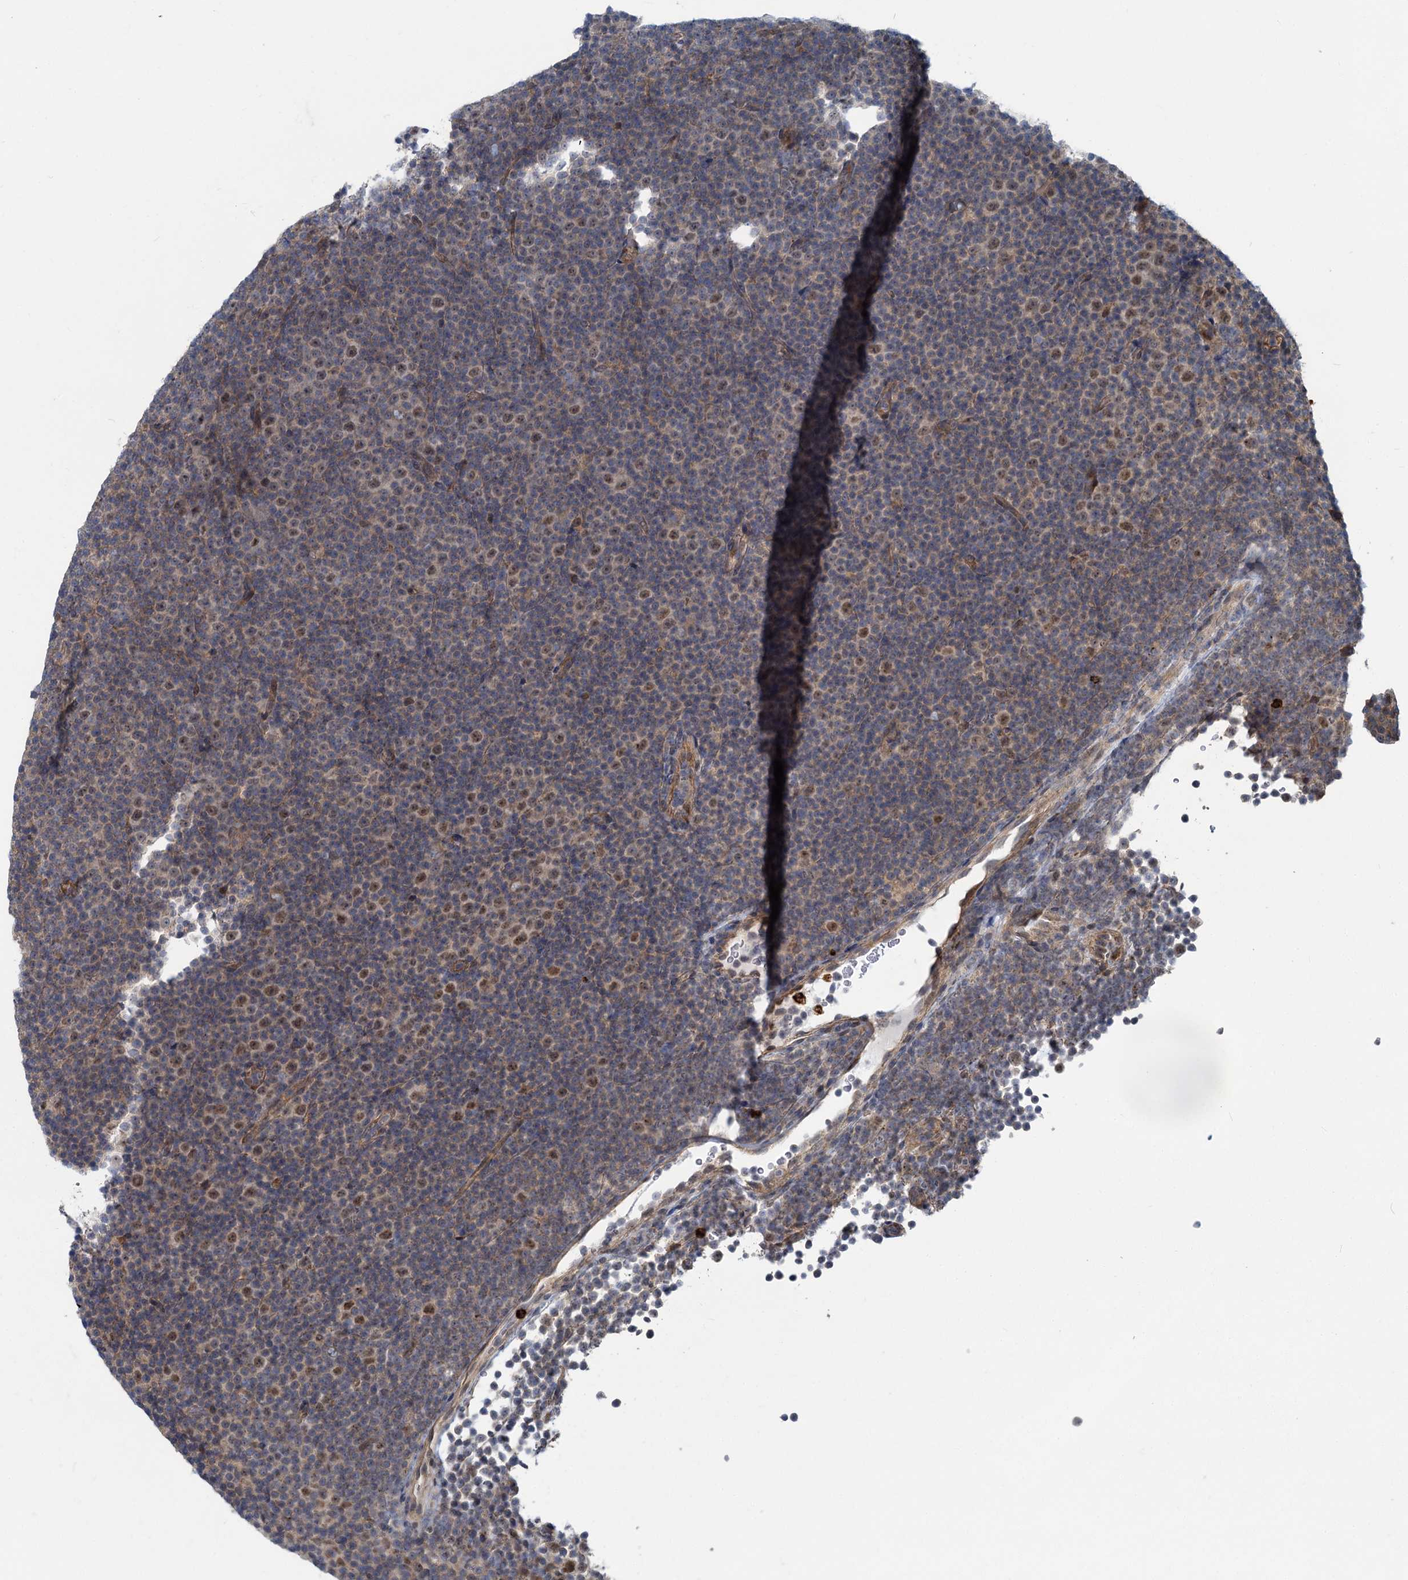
{"staining": {"intensity": "moderate", "quantity": "<25%", "location": "nuclear"}, "tissue": "lymphoma", "cell_type": "Tumor cells", "image_type": "cancer", "snomed": [{"axis": "morphology", "description": "Malignant lymphoma, non-Hodgkin's type, Low grade"}, {"axis": "topography", "description": "Lymph node"}], "caption": "Immunohistochemical staining of lymphoma exhibits low levels of moderate nuclear protein expression in approximately <25% of tumor cells. The staining is performed using DAB (3,3'-diaminobenzidine) brown chromogen to label protein expression. The nuclei are counter-stained blue using hematoxylin.", "gene": "ADCY2", "patient": {"sex": "female", "age": 67}}